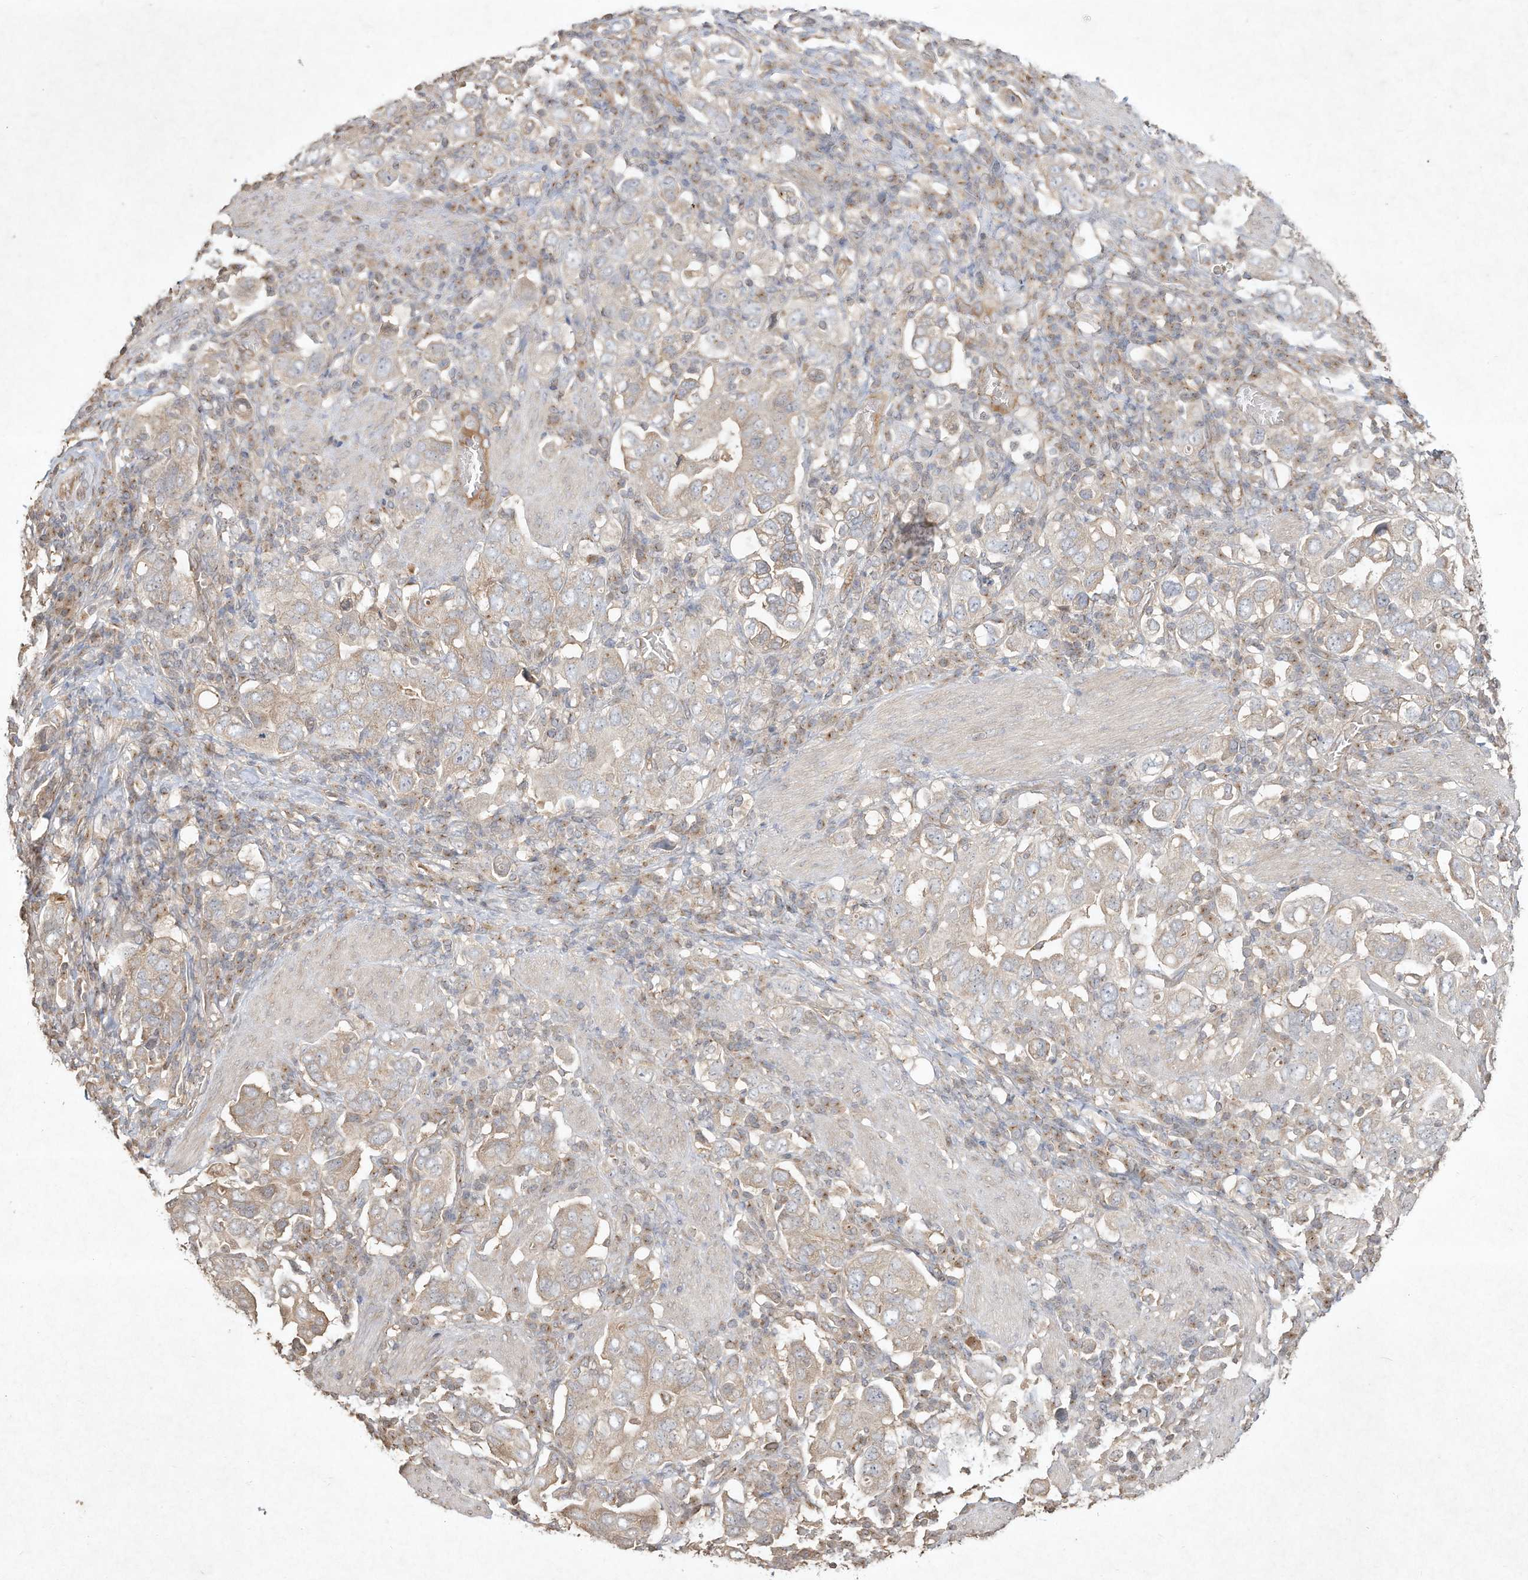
{"staining": {"intensity": "negative", "quantity": "none", "location": "none"}, "tissue": "stomach cancer", "cell_type": "Tumor cells", "image_type": "cancer", "snomed": [{"axis": "morphology", "description": "Adenocarcinoma, NOS"}, {"axis": "topography", "description": "Stomach, upper"}], "caption": "Immunohistochemistry micrograph of stomach adenocarcinoma stained for a protein (brown), which reveals no expression in tumor cells.", "gene": "DYNC1I2", "patient": {"sex": "male", "age": 62}}